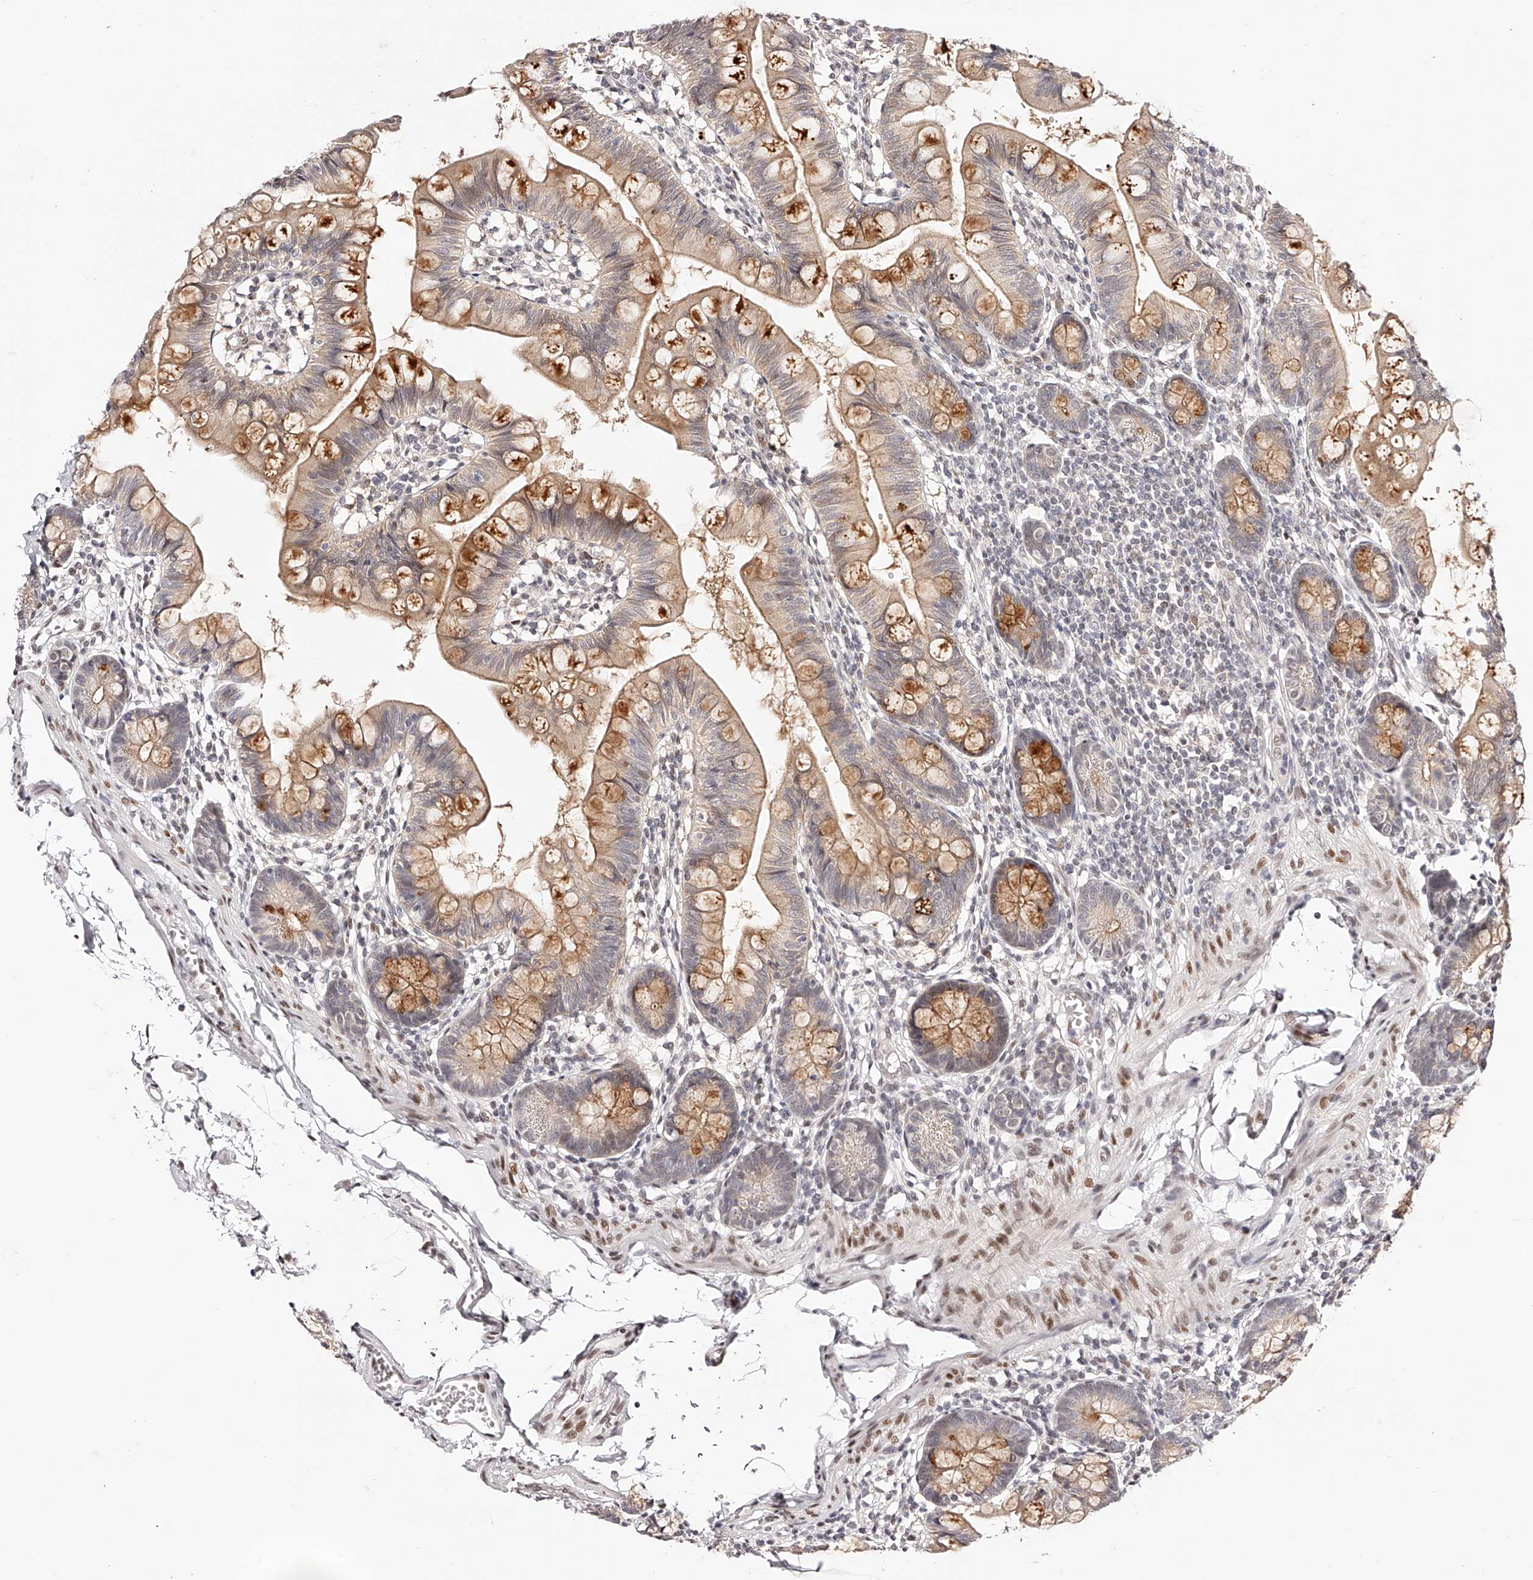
{"staining": {"intensity": "moderate", "quantity": "25%-75%", "location": "cytoplasmic/membranous"}, "tissue": "small intestine", "cell_type": "Glandular cells", "image_type": "normal", "snomed": [{"axis": "morphology", "description": "Normal tissue, NOS"}, {"axis": "topography", "description": "Small intestine"}], "caption": "This histopathology image displays immunohistochemistry staining of unremarkable small intestine, with medium moderate cytoplasmic/membranous staining in about 25%-75% of glandular cells.", "gene": "USF3", "patient": {"sex": "male", "age": 7}}